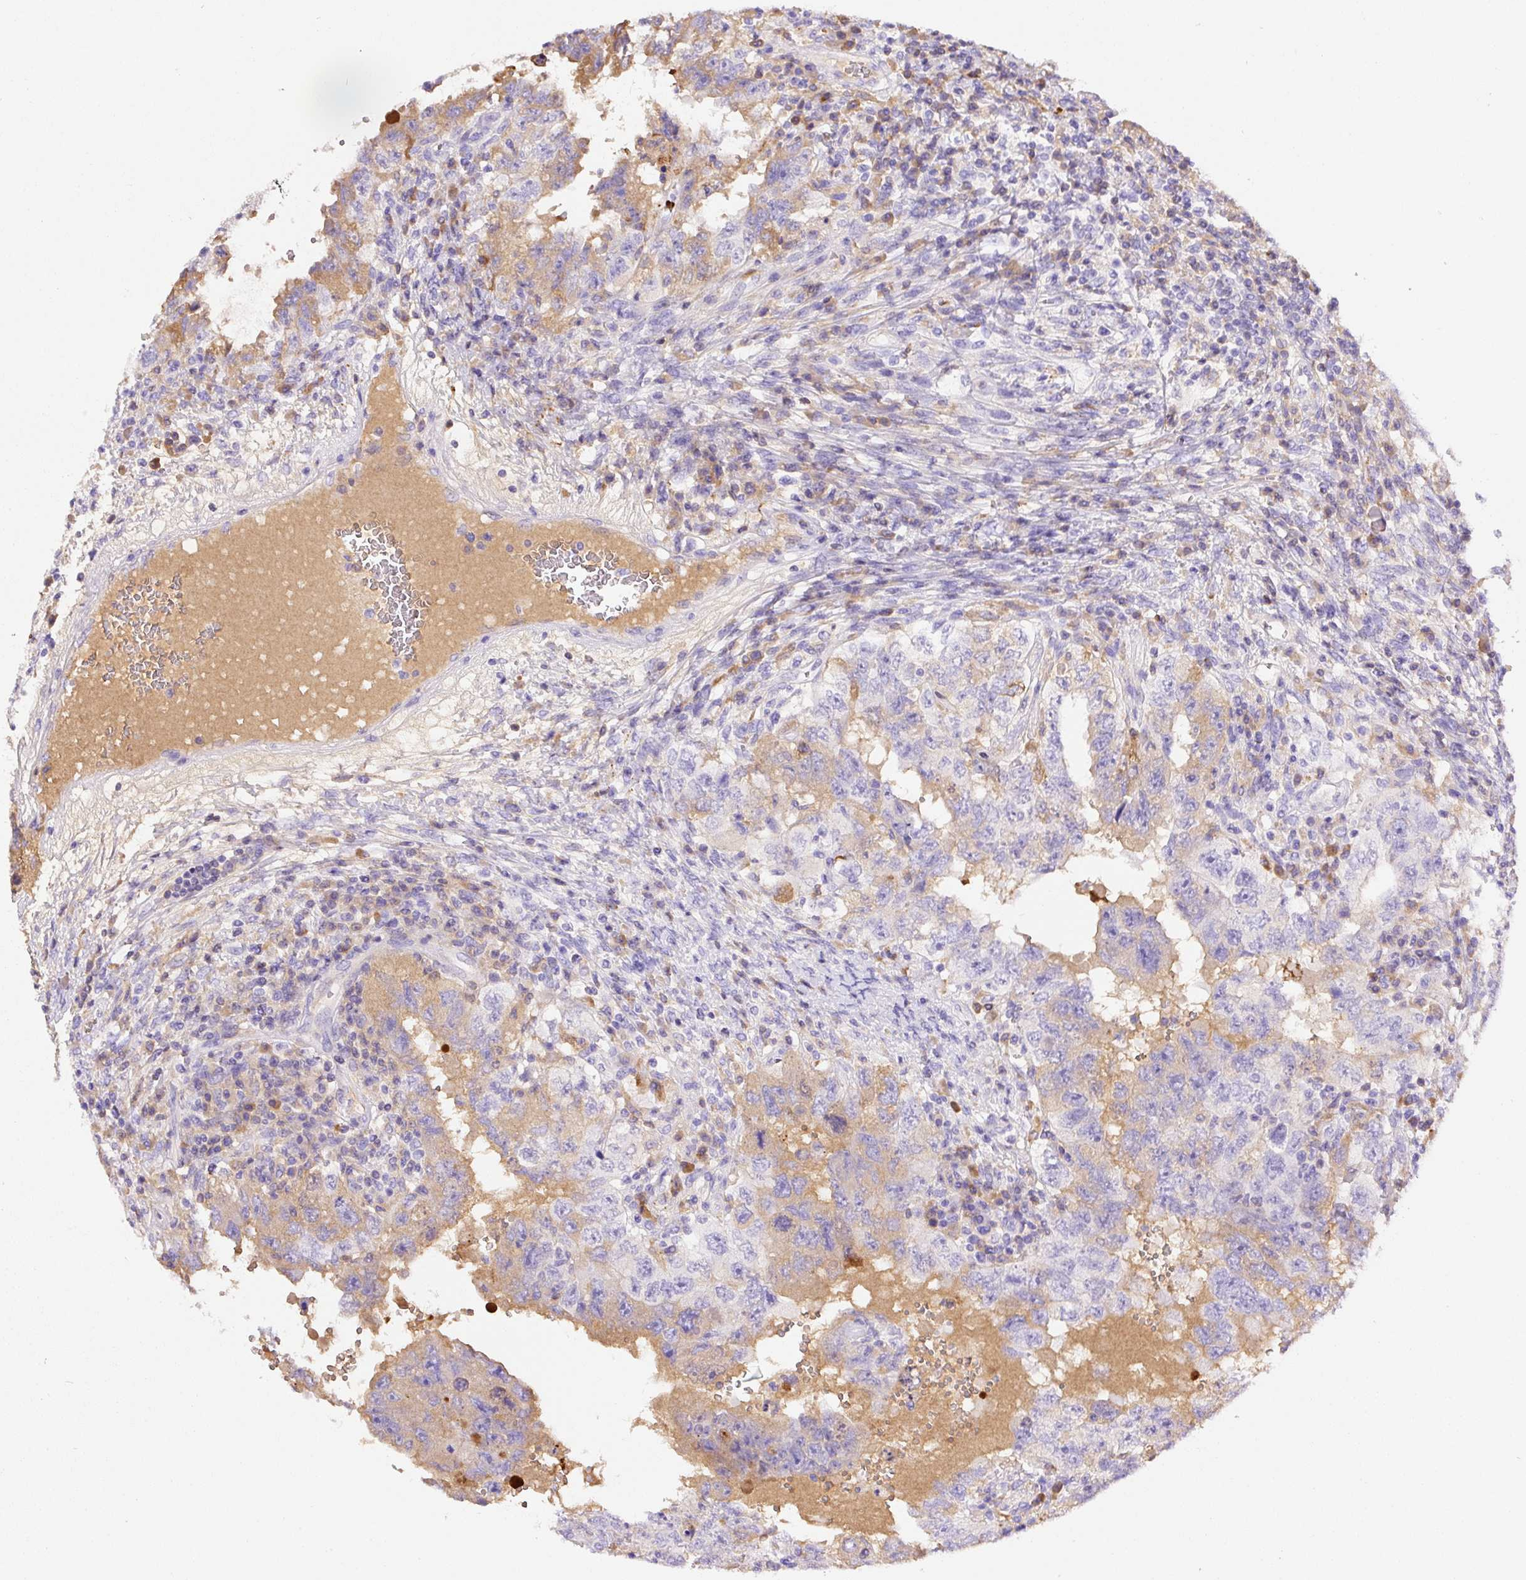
{"staining": {"intensity": "weak", "quantity": "<25%", "location": "cytoplasmic/membranous"}, "tissue": "testis cancer", "cell_type": "Tumor cells", "image_type": "cancer", "snomed": [{"axis": "morphology", "description": "Carcinoma, Embryonal, NOS"}, {"axis": "topography", "description": "Testis"}], "caption": "There is no significant positivity in tumor cells of testis embryonal carcinoma.", "gene": "APCS", "patient": {"sex": "male", "age": 26}}